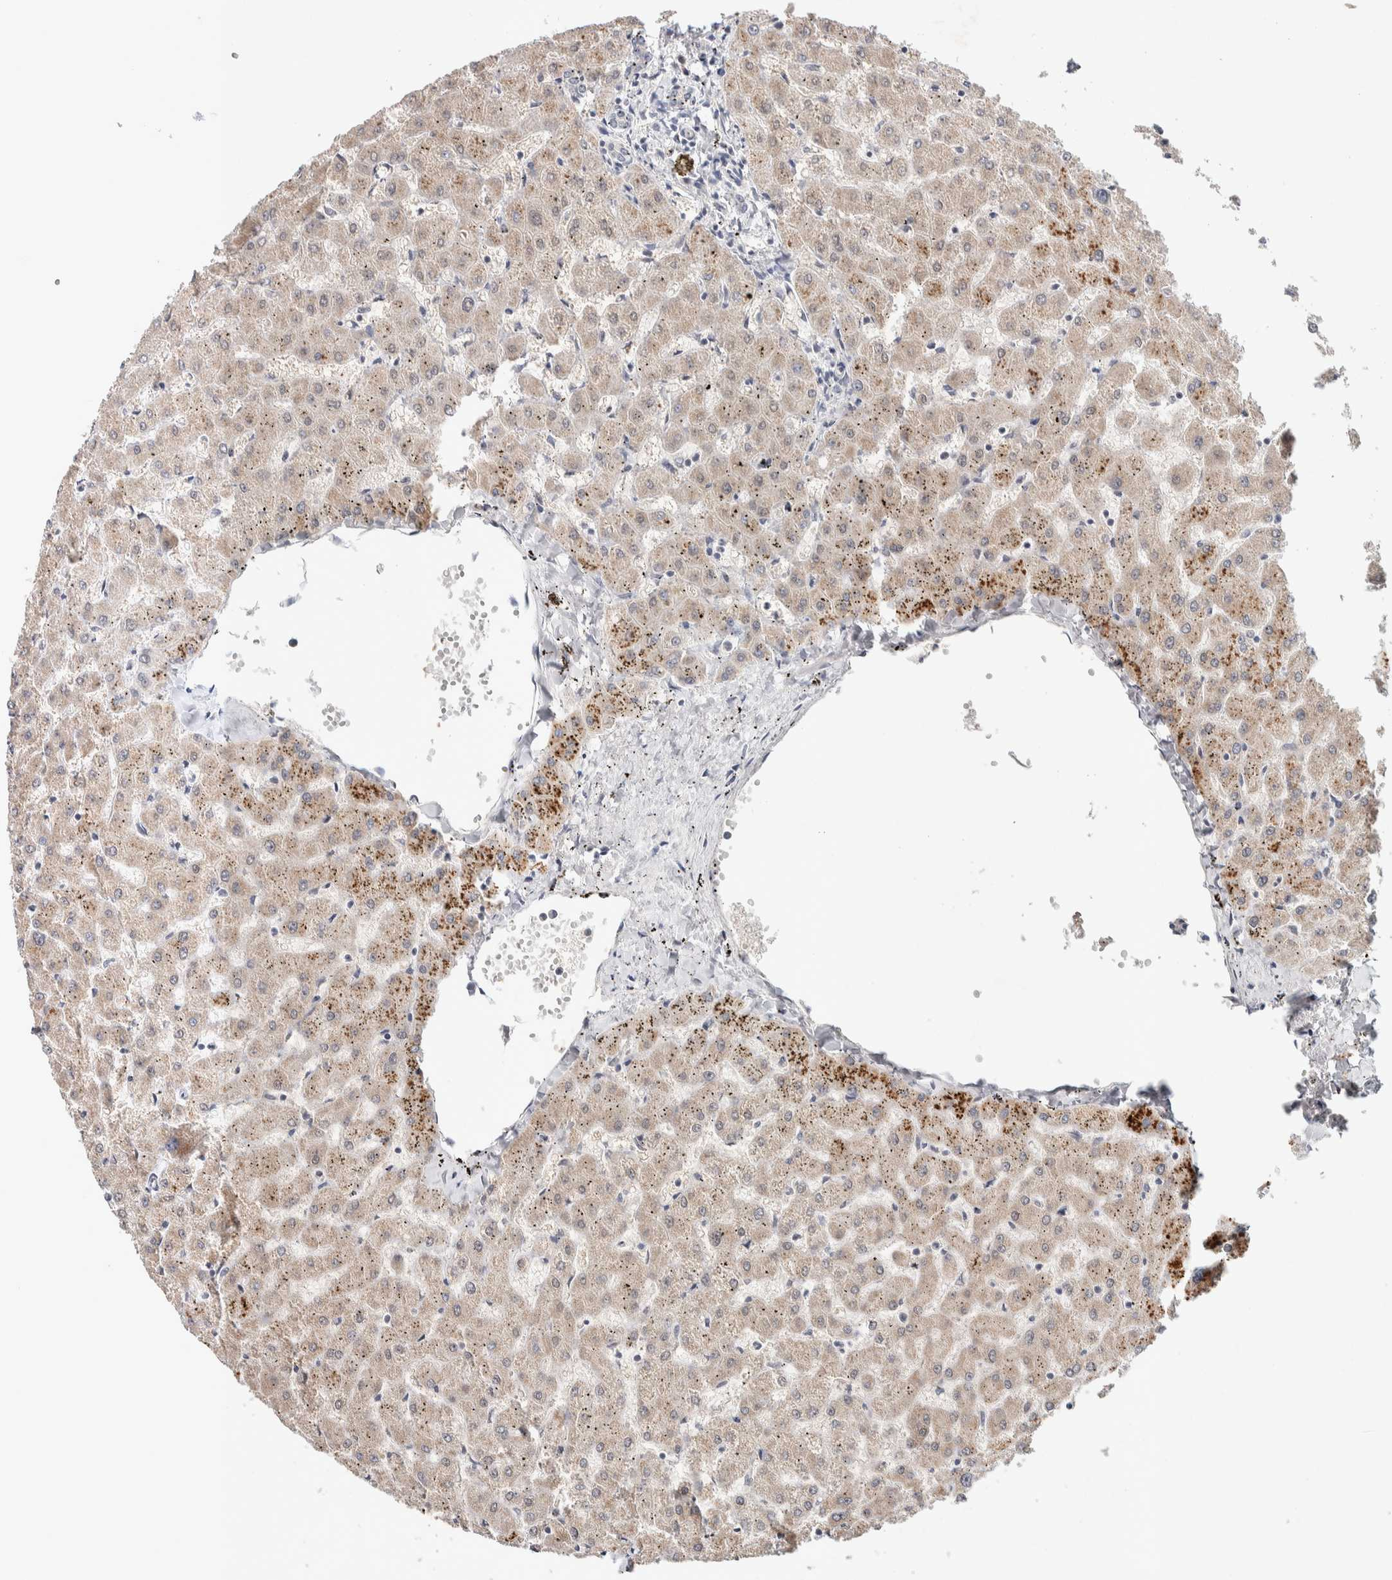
{"staining": {"intensity": "negative", "quantity": "none", "location": "none"}, "tissue": "liver", "cell_type": "Cholangiocytes", "image_type": "normal", "snomed": [{"axis": "morphology", "description": "Normal tissue, NOS"}, {"axis": "topography", "description": "Liver"}], "caption": "Photomicrograph shows no protein expression in cholangiocytes of normal liver.", "gene": "CRAT", "patient": {"sex": "female", "age": 63}}